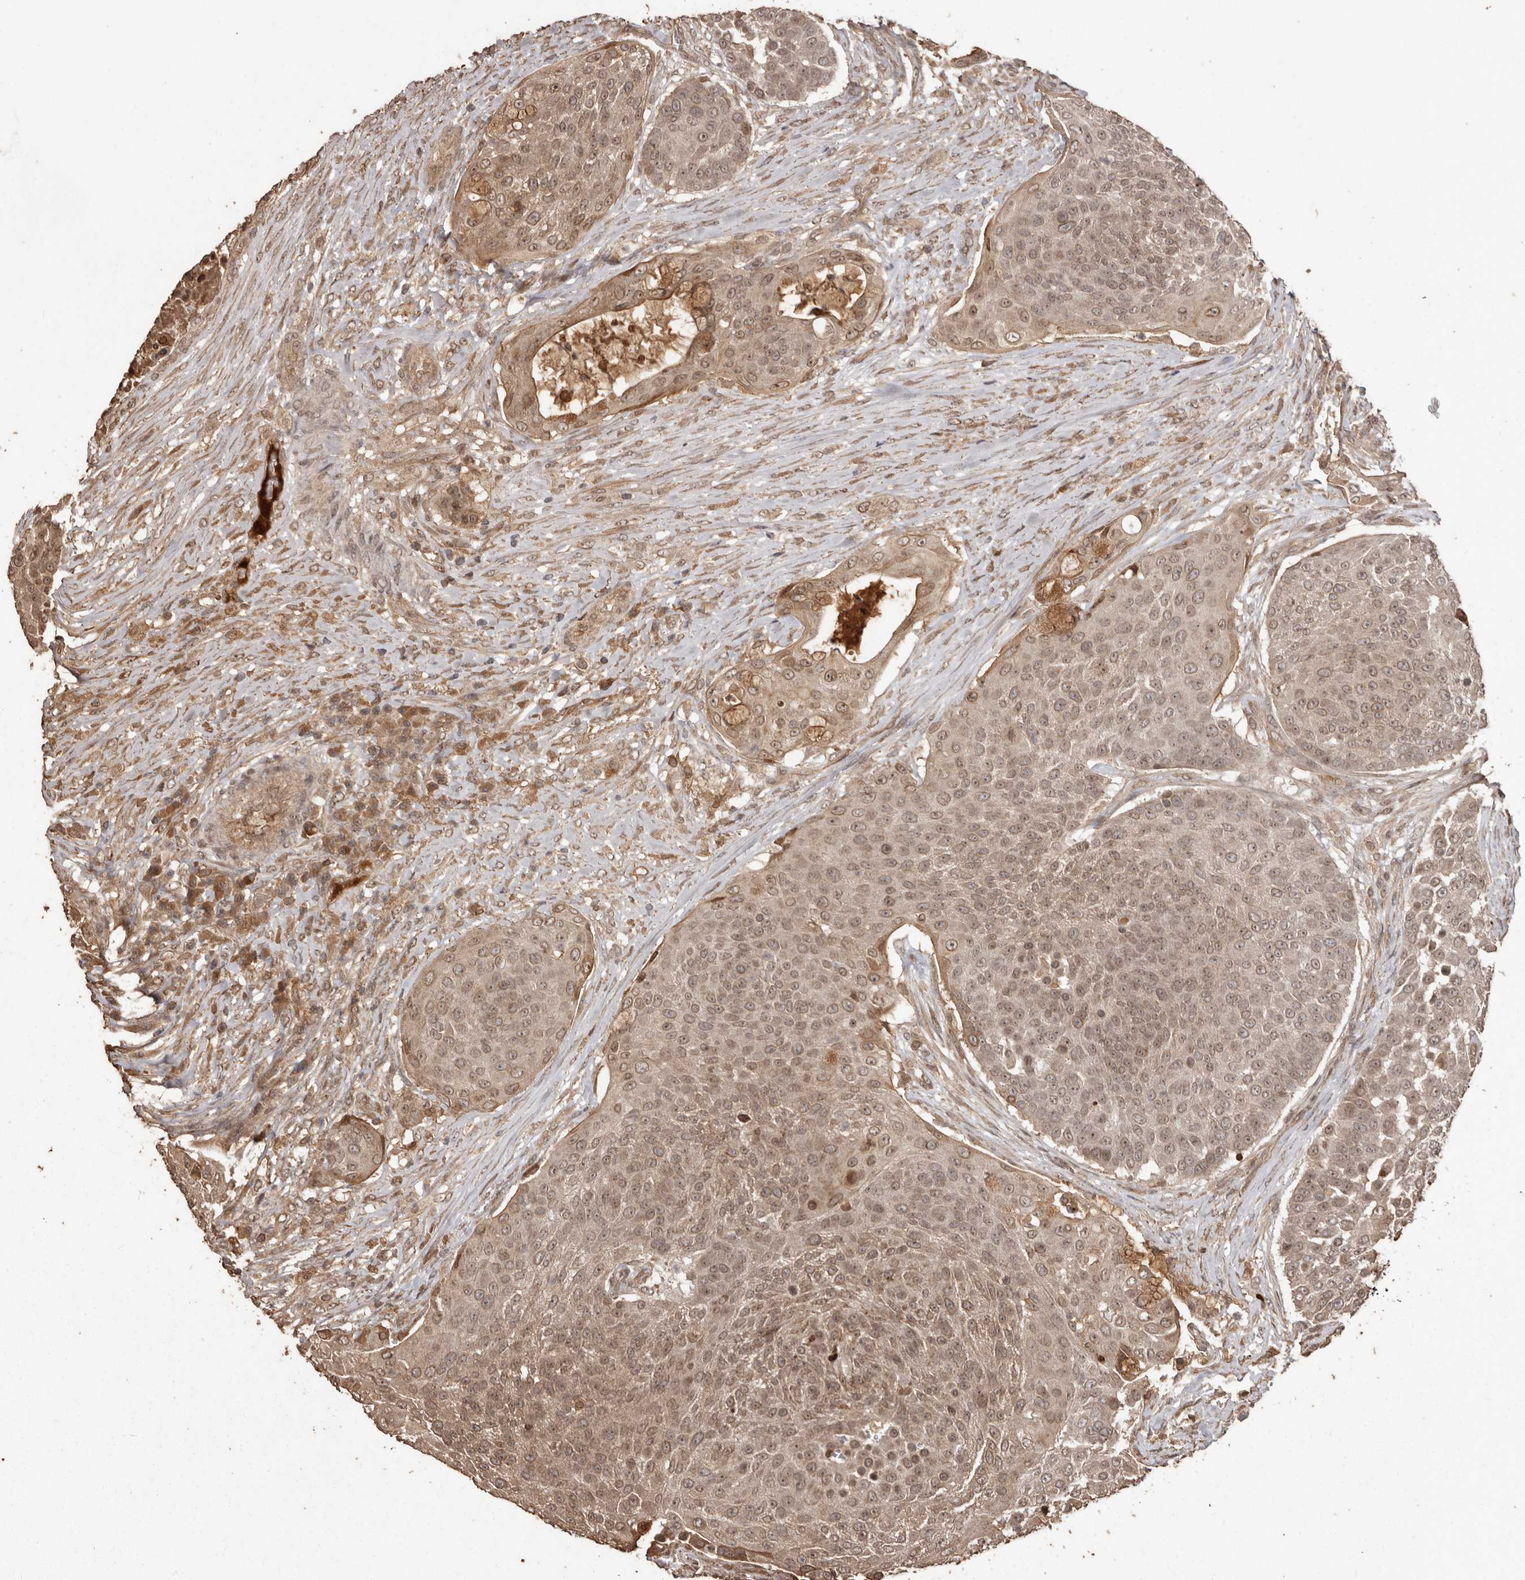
{"staining": {"intensity": "weak", "quantity": ">75%", "location": "cytoplasmic/membranous,nuclear"}, "tissue": "urothelial cancer", "cell_type": "Tumor cells", "image_type": "cancer", "snomed": [{"axis": "morphology", "description": "Urothelial carcinoma, High grade"}, {"axis": "topography", "description": "Urinary bladder"}], "caption": "DAB (3,3'-diaminobenzidine) immunohistochemical staining of high-grade urothelial carcinoma displays weak cytoplasmic/membranous and nuclear protein staining in approximately >75% of tumor cells. (DAB (3,3'-diaminobenzidine) = brown stain, brightfield microscopy at high magnification).", "gene": "NUP43", "patient": {"sex": "female", "age": 63}}